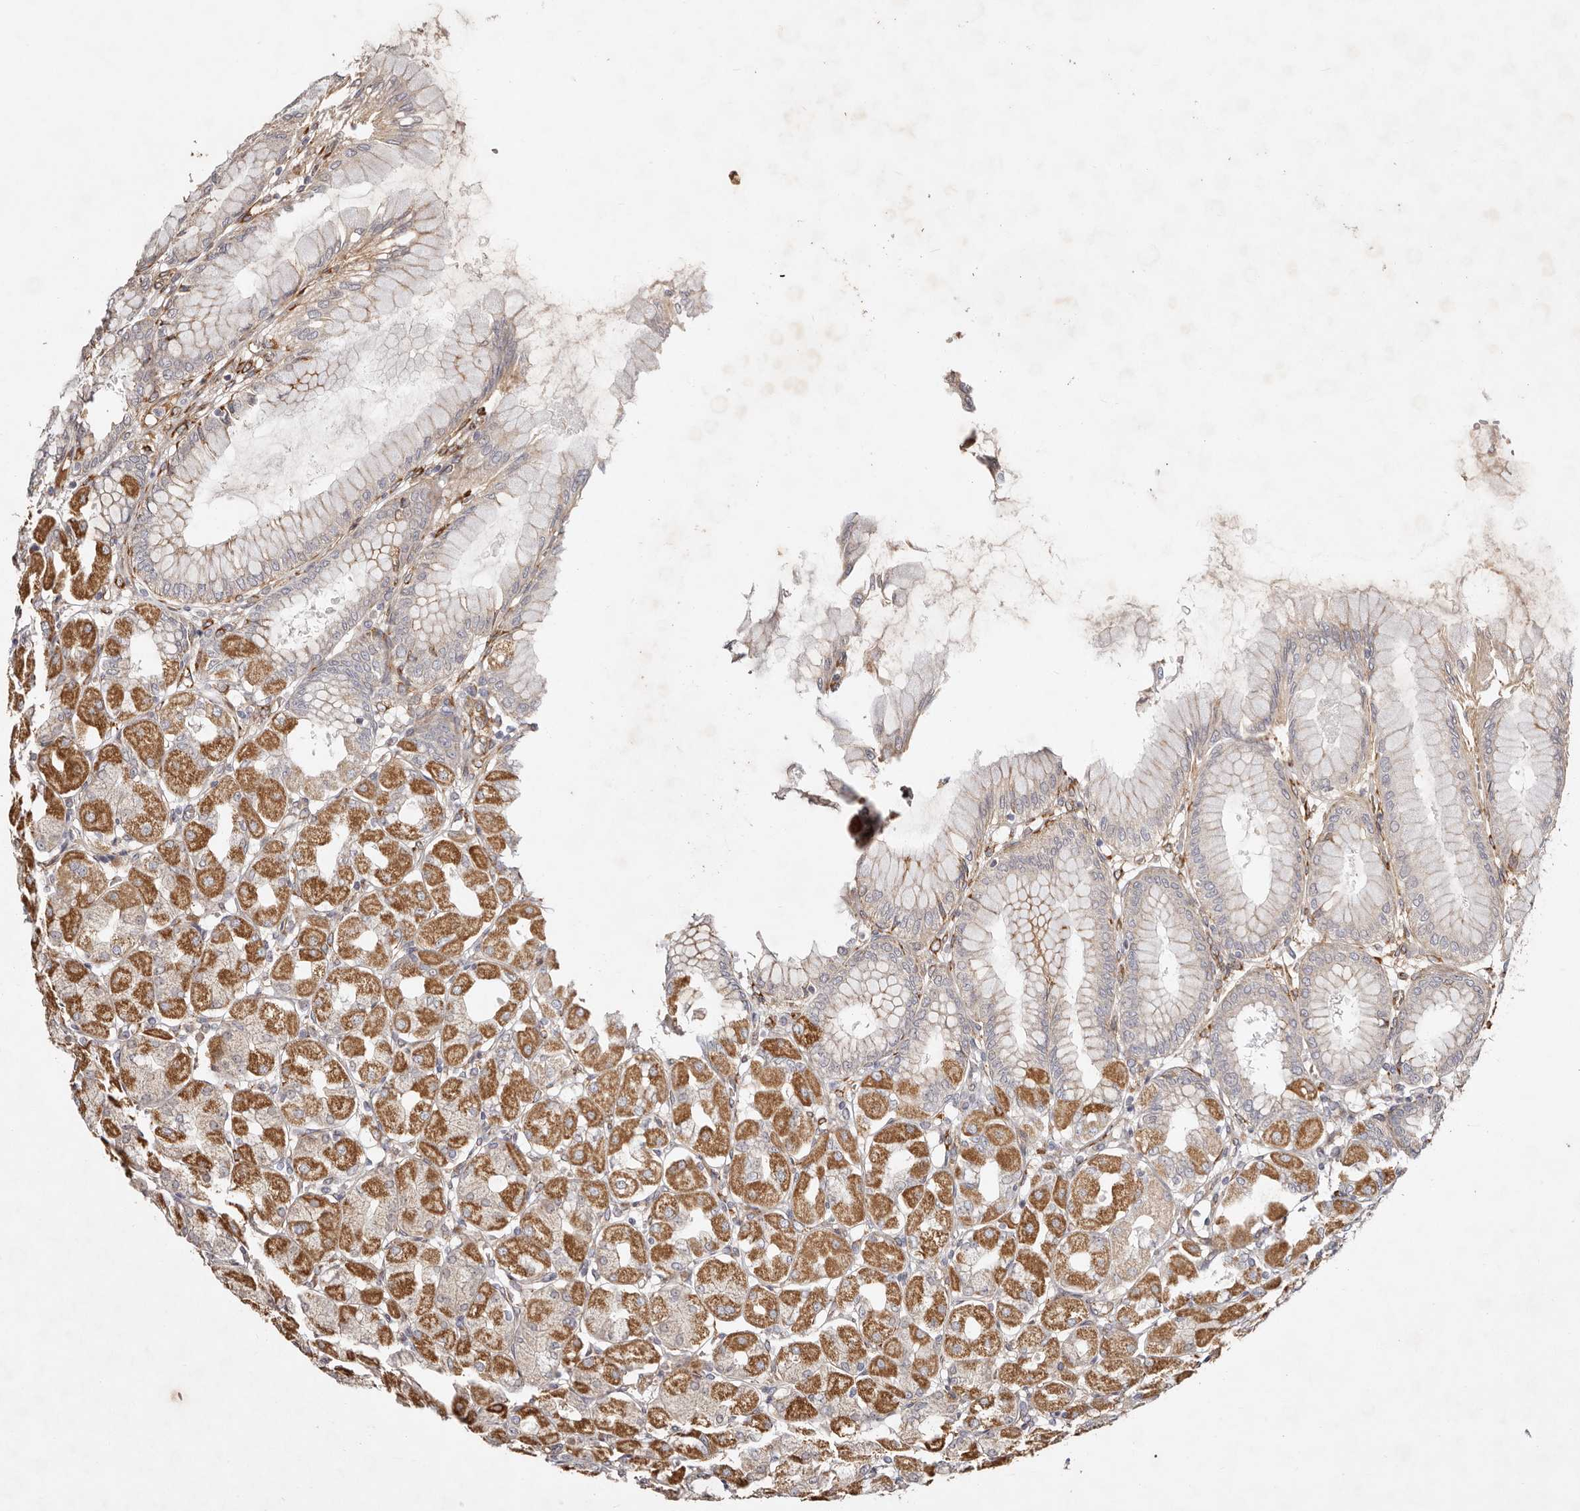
{"staining": {"intensity": "moderate", "quantity": ">75%", "location": "cytoplasmic/membranous"}, "tissue": "stomach", "cell_type": "Glandular cells", "image_type": "normal", "snomed": [{"axis": "morphology", "description": "Normal tissue, NOS"}, {"axis": "topography", "description": "Stomach, upper"}], "caption": "Immunohistochemical staining of benign human stomach exhibits >75% levels of moderate cytoplasmic/membranous protein staining in about >75% of glandular cells. (DAB (3,3'-diaminobenzidine) = brown stain, brightfield microscopy at high magnification).", "gene": "SERPINH1", "patient": {"sex": "female", "age": 56}}